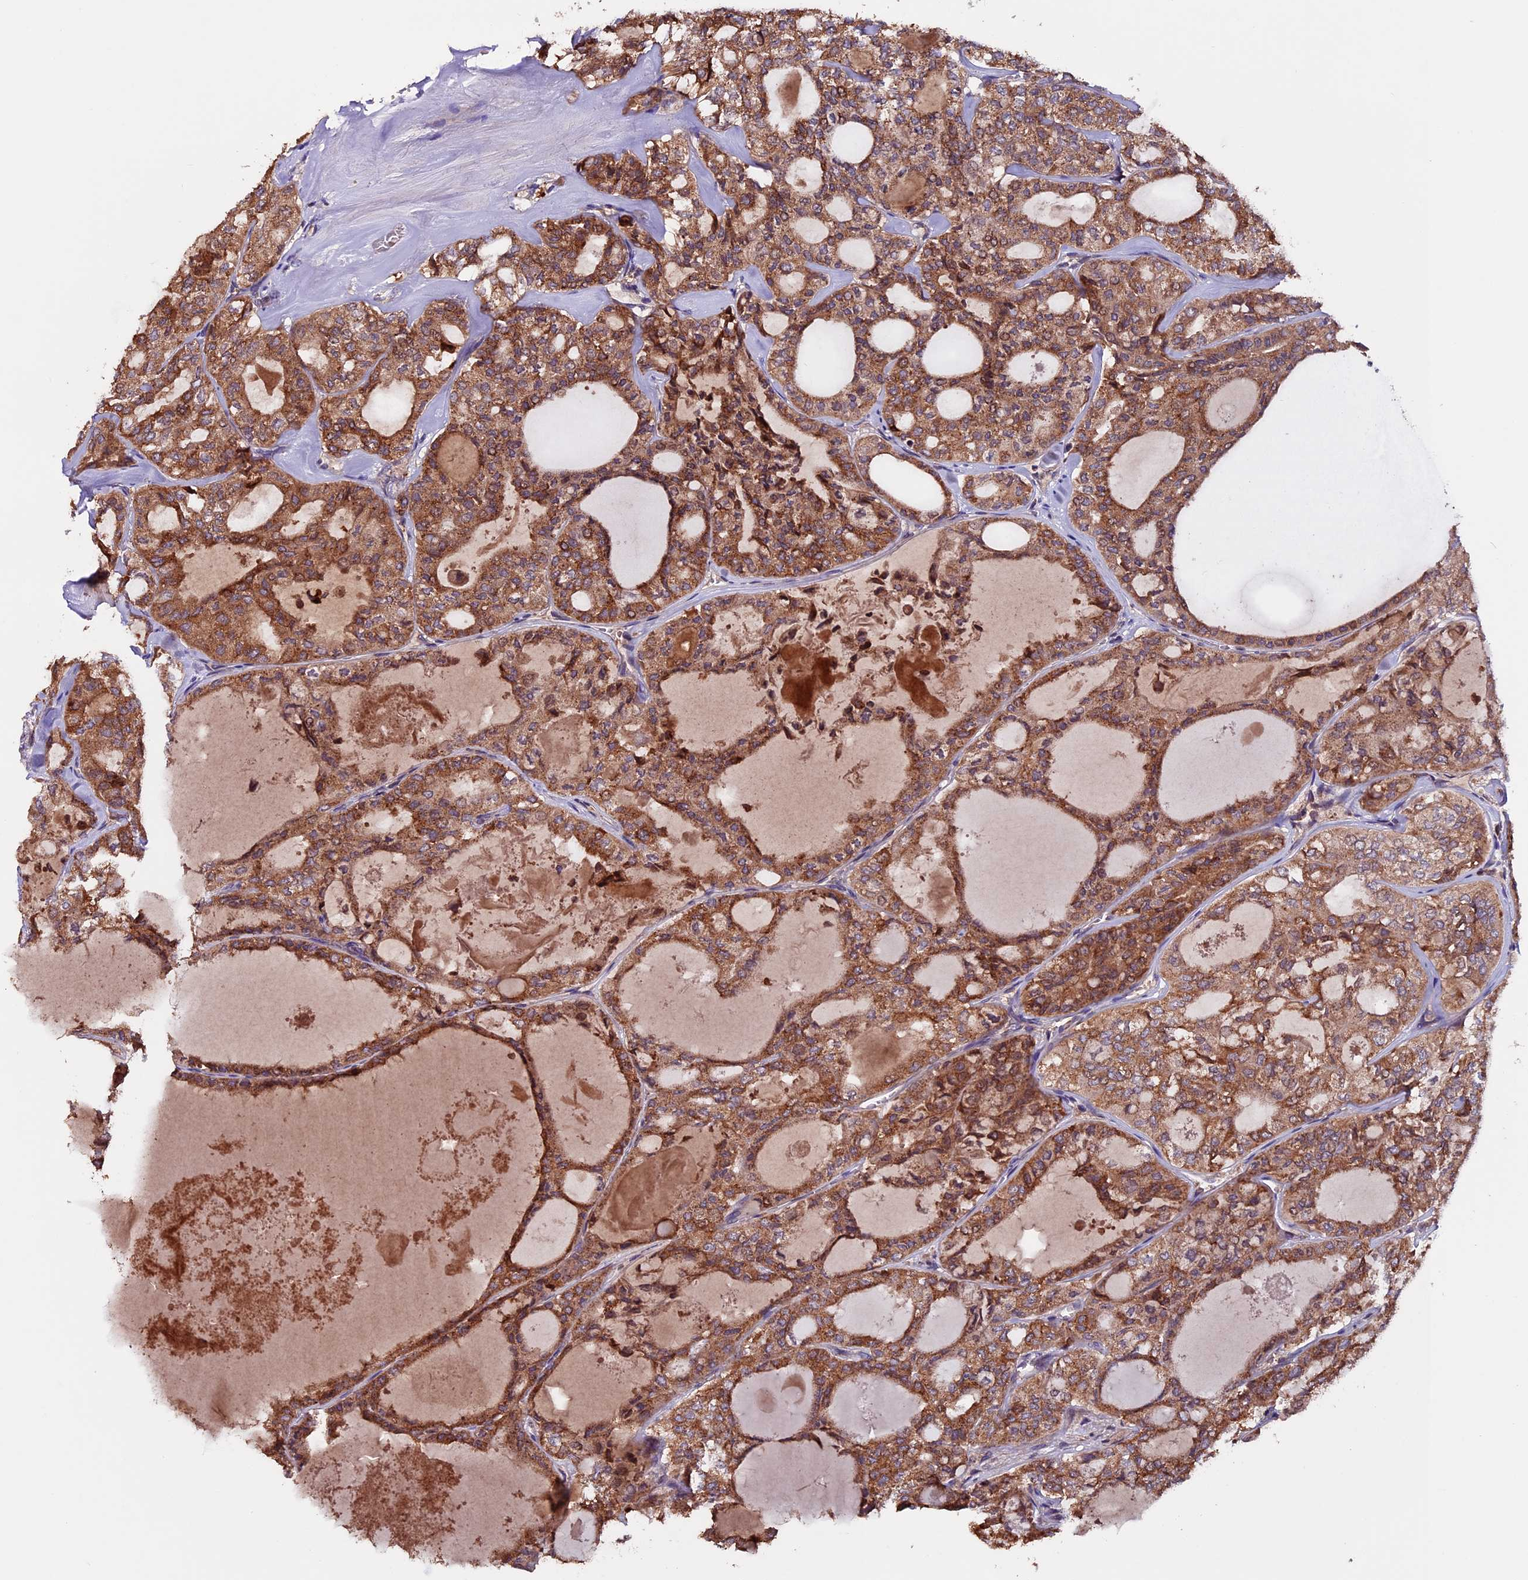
{"staining": {"intensity": "moderate", "quantity": ">75%", "location": "cytoplasmic/membranous"}, "tissue": "thyroid cancer", "cell_type": "Tumor cells", "image_type": "cancer", "snomed": [{"axis": "morphology", "description": "Follicular adenoma carcinoma, NOS"}, {"axis": "topography", "description": "Thyroid gland"}], "caption": "IHC (DAB (3,3'-diaminobenzidine)) staining of follicular adenoma carcinoma (thyroid) reveals moderate cytoplasmic/membranous protein positivity in about >75% of tumor cells.", "gene": "ZNF598", "patient": {"sex": "male", "age": 75}}